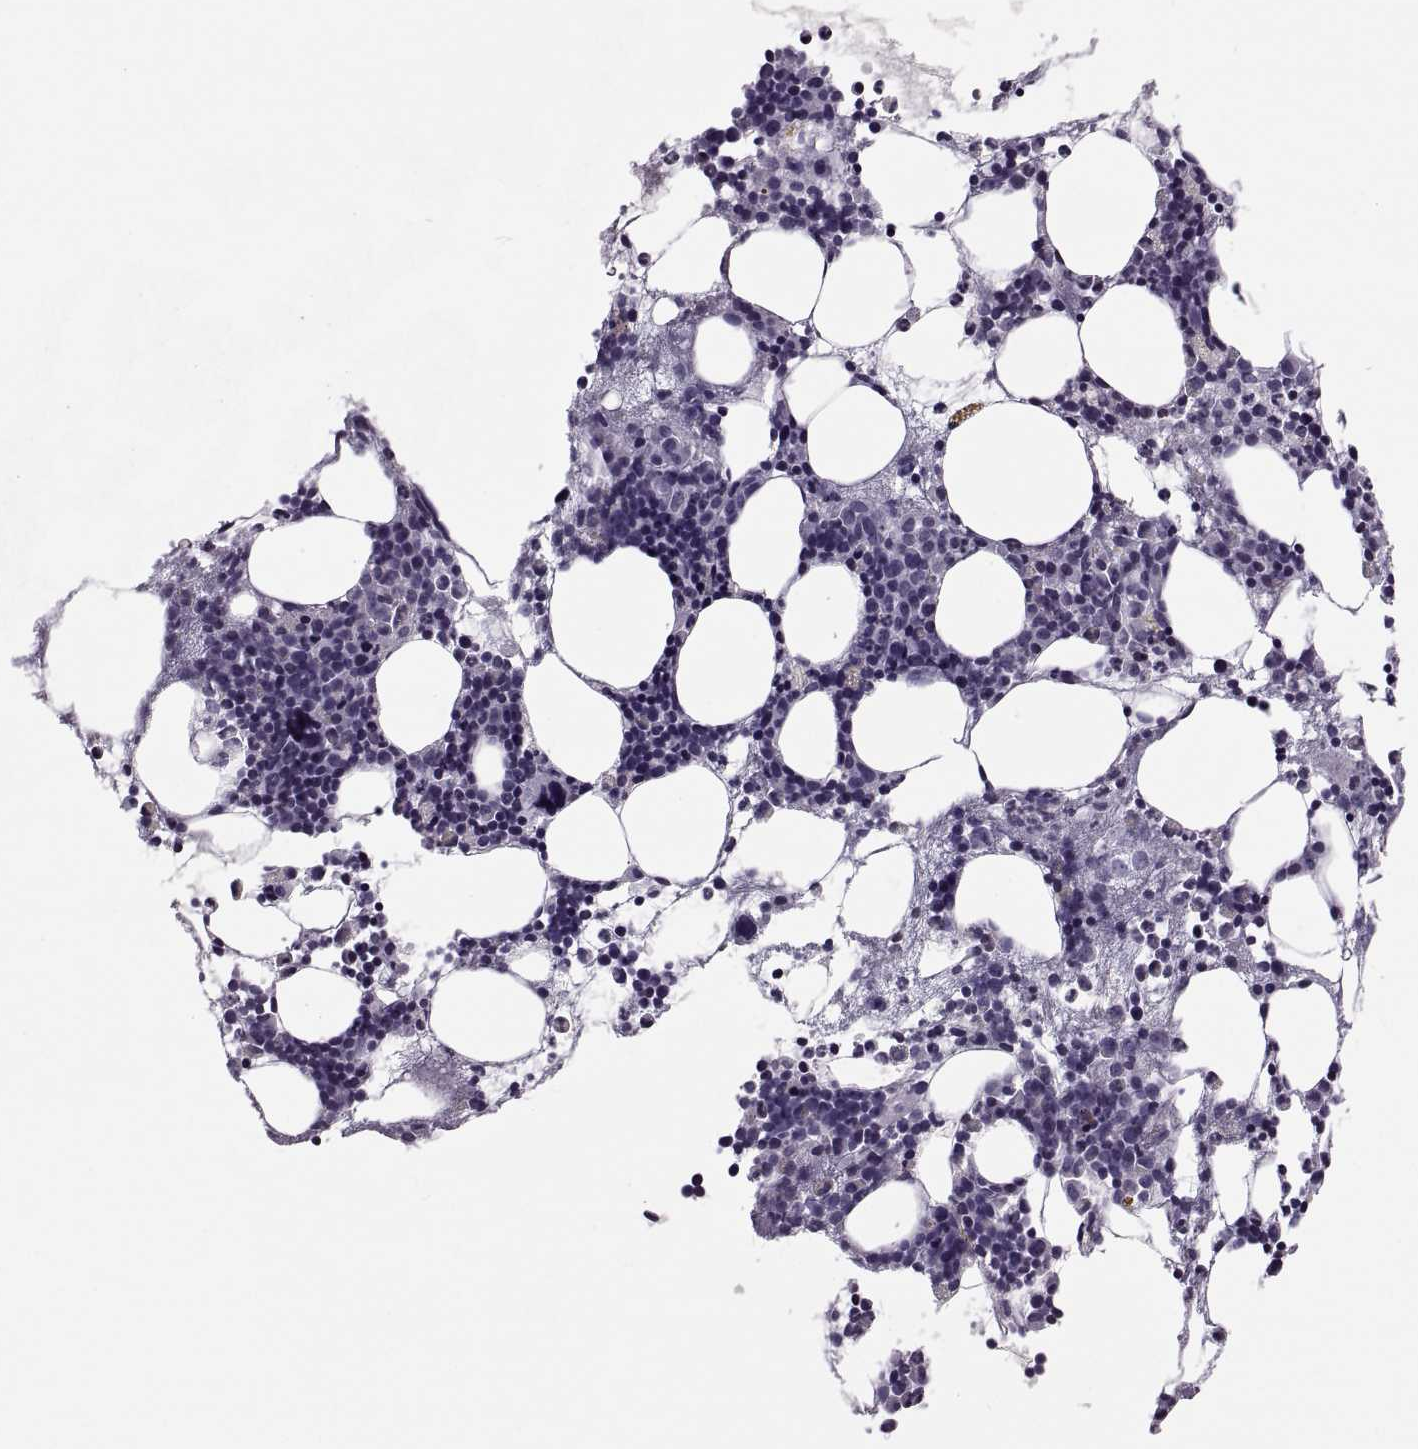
{"staining": {"intensity": "negative", "quantity": "none", "location": "none"}, "tissue": "bone marrow", "cell_type": "Hematopoietic cells", "image_type": "normal", "snomed": [{"axis": "morphology", "description": "Normal tissue, NOS"}, {"axis": "topography", "description": "Bone marrow"}], "caption": "IHC photomicrograph of unremarkable human bone marrow stained for a protein (brown), which reveals no positivity in hematopoietic cells. (DAB (3,3'-diaminobenzidine) immunohistochemistry (IHC) visualized using brightfield microscopy, high magnification).", "gene": "H1", "patient": {"sex": "male", "age": 54}}